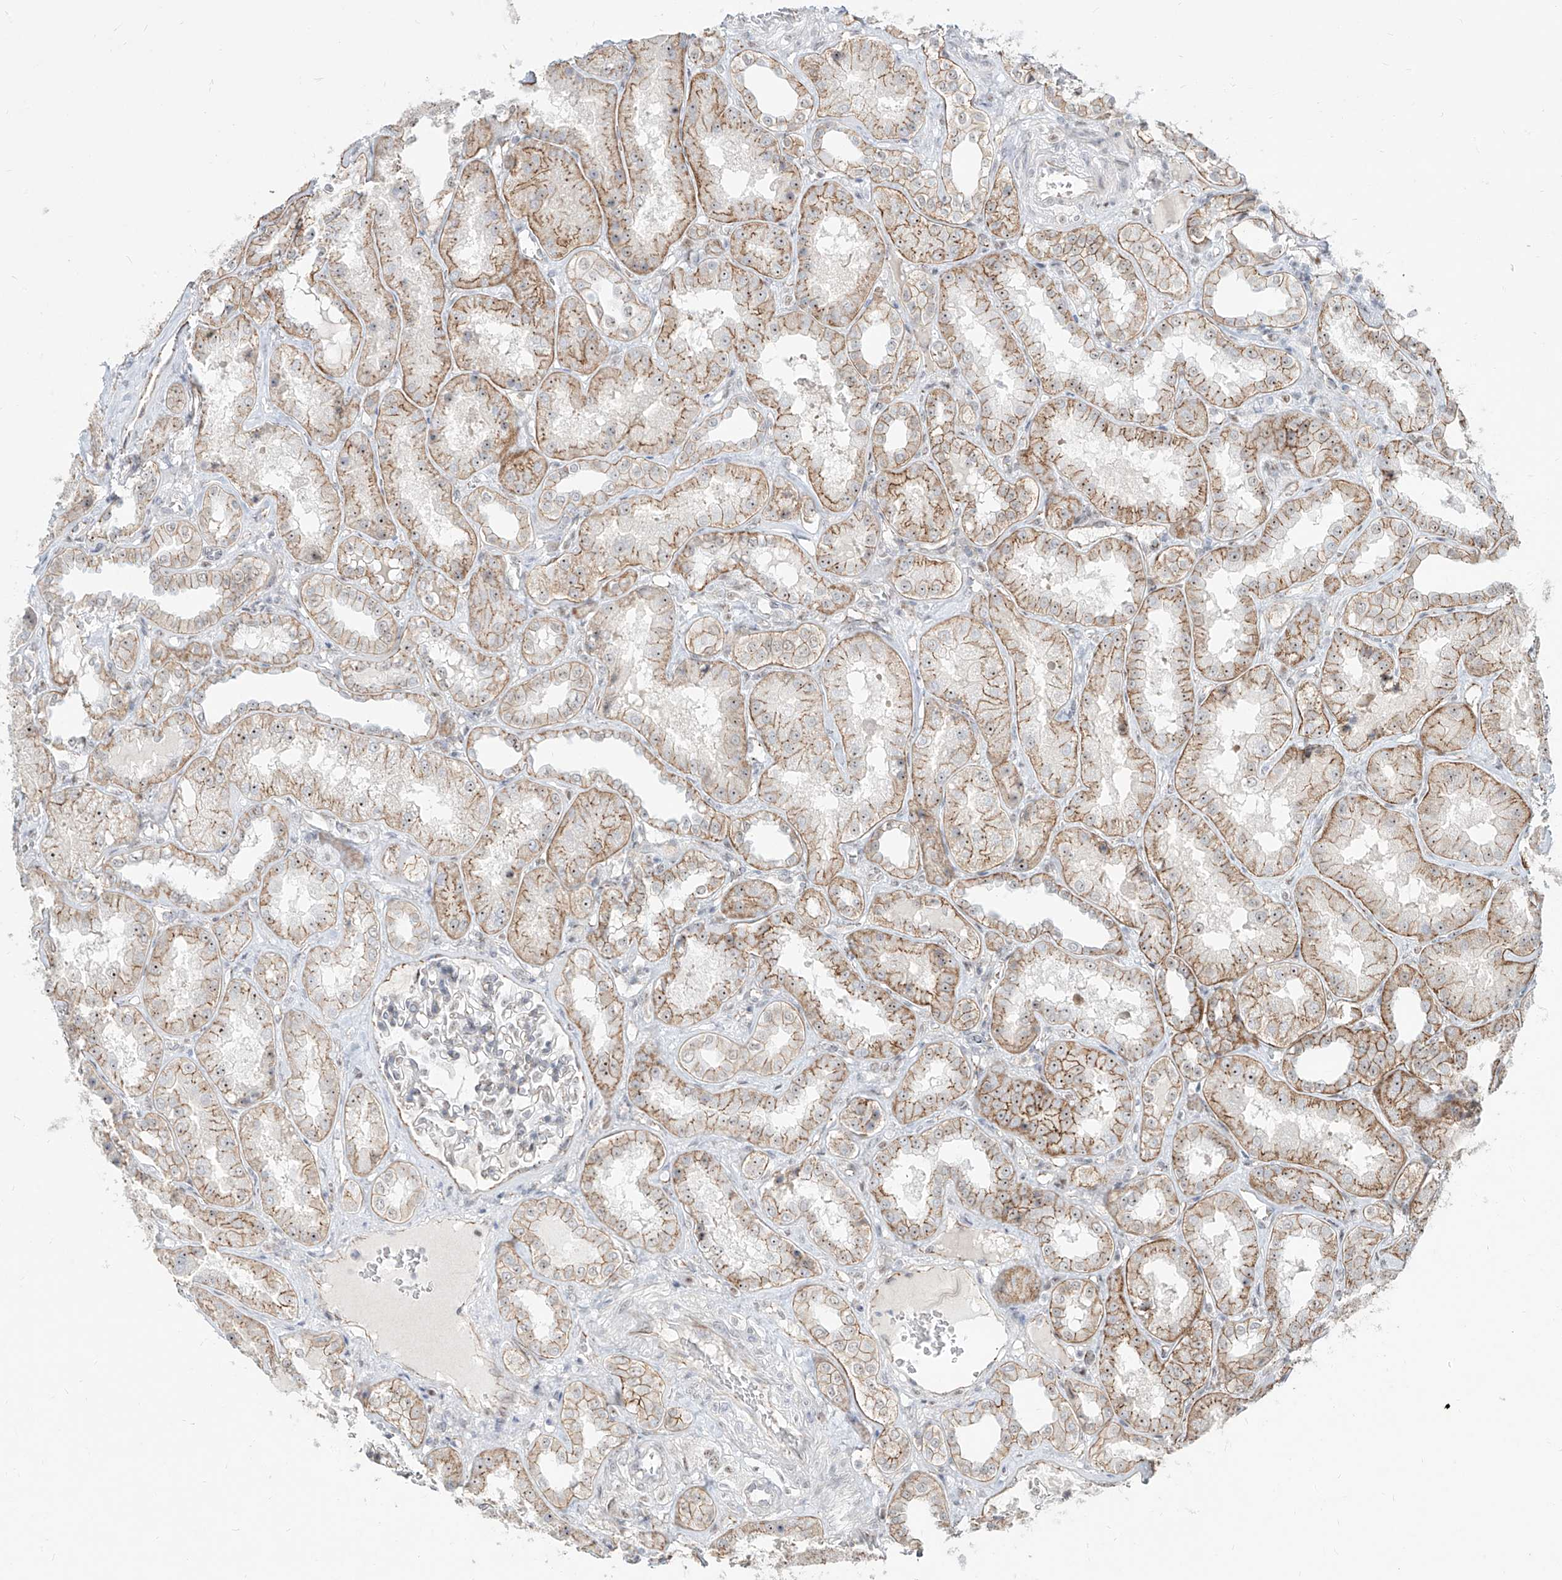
{"staining": {"intensity": "weak", "quantity": "<25%", "location": "cytoplasmic/membranous,nuclear"}, "tissue": "kidney", "cell_type": "Cells in glomeruli", "image_type": "normal", "snomed": [{"axis": "morphology", "description": "Normal tissue, NOS"}, {"axis": "topography", "description": "Kidney"}], "caption": "The micrograph demonstrates no significant expression in cells in glomeruli of kidney. (IHC, brightfield microscopy, high magnification).", "gene": "ZNF710", "patient": {"sex": "female", "age": 56}}